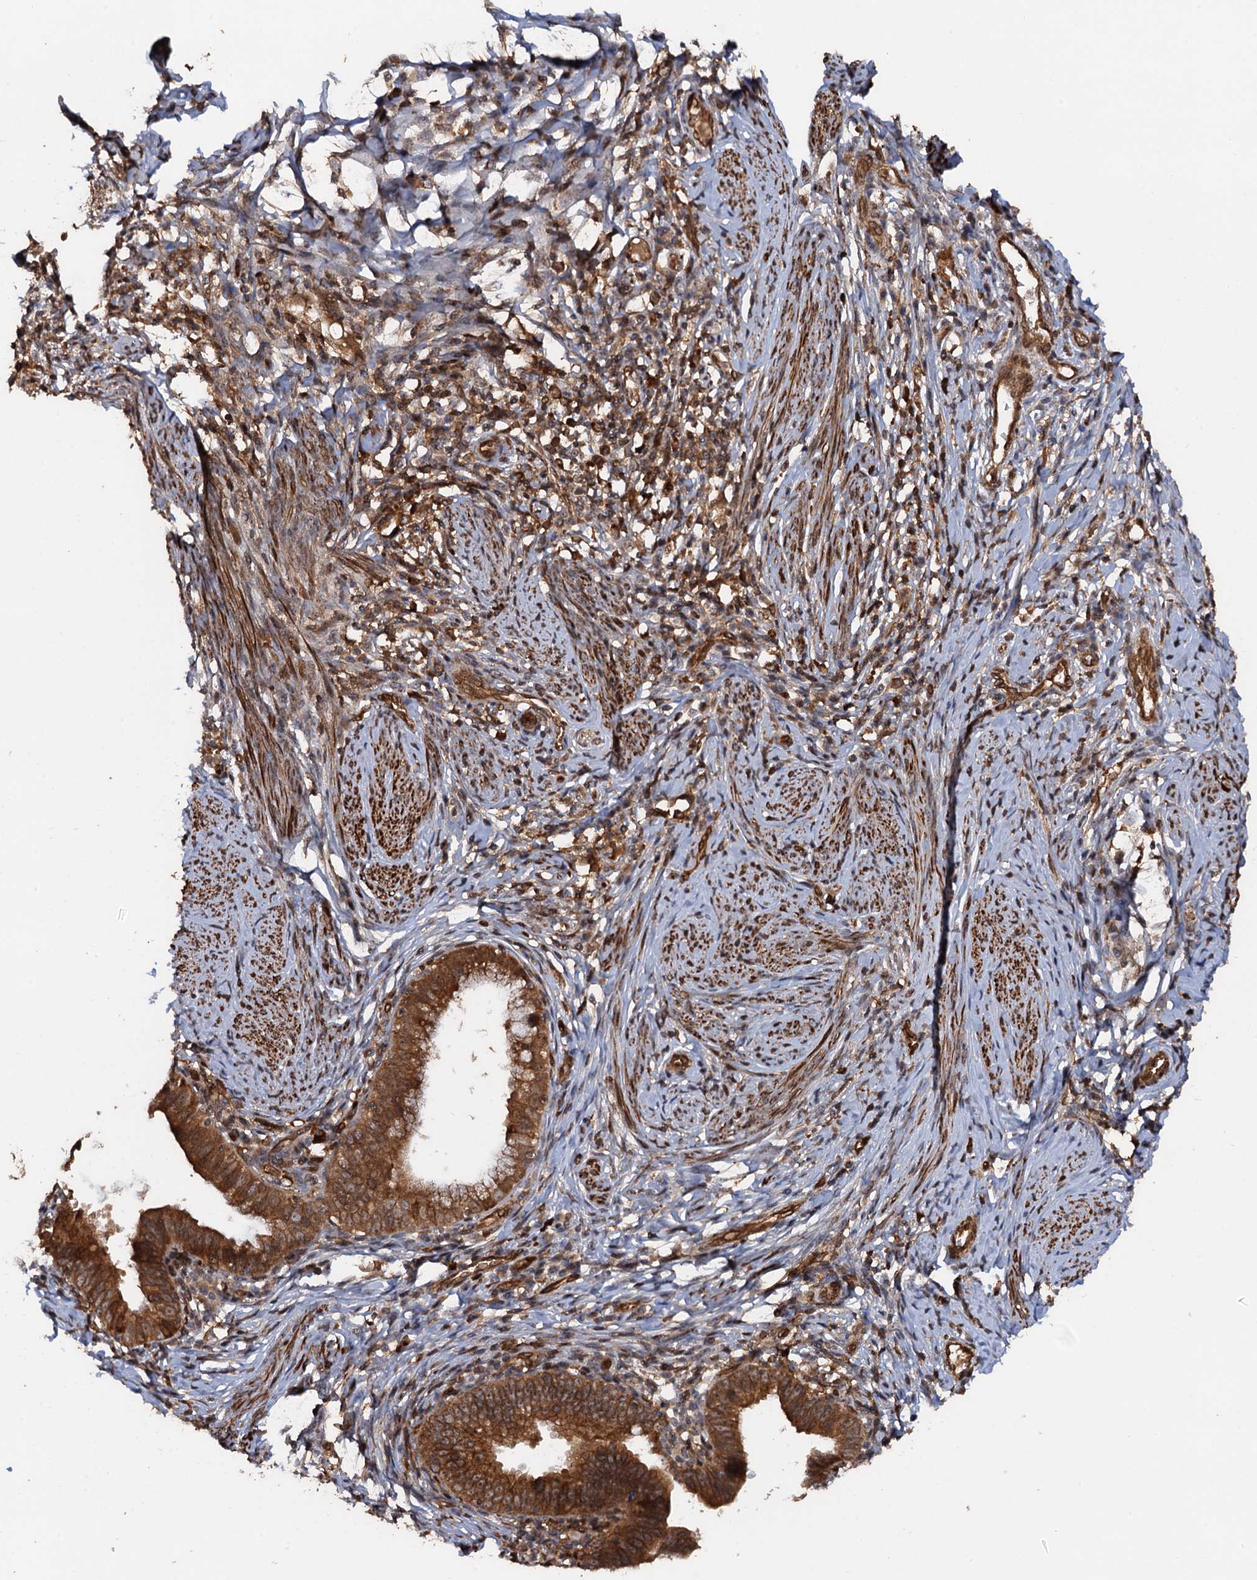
{"staining": {"intensity": "strong", "quantity": ">75%", "location": "cytoplasmic/membranous"}, "tissue": "cervical cancer", "cell_type": "Tumor cells", "image_type": "cancer", "snomed": [{"axis": "morphology", "description": "Adenocarcinoma, NOS"}, {"axis": "topography", "description": "Cervix"}], "caption": "Immunohistochemistry of human cervical cancer exhibits high levels of strong cytoplasmic/membranous staining in about >75% of tumor cells.", "gene": "BORA", "patient": {"sex": "female", "age": 36}}